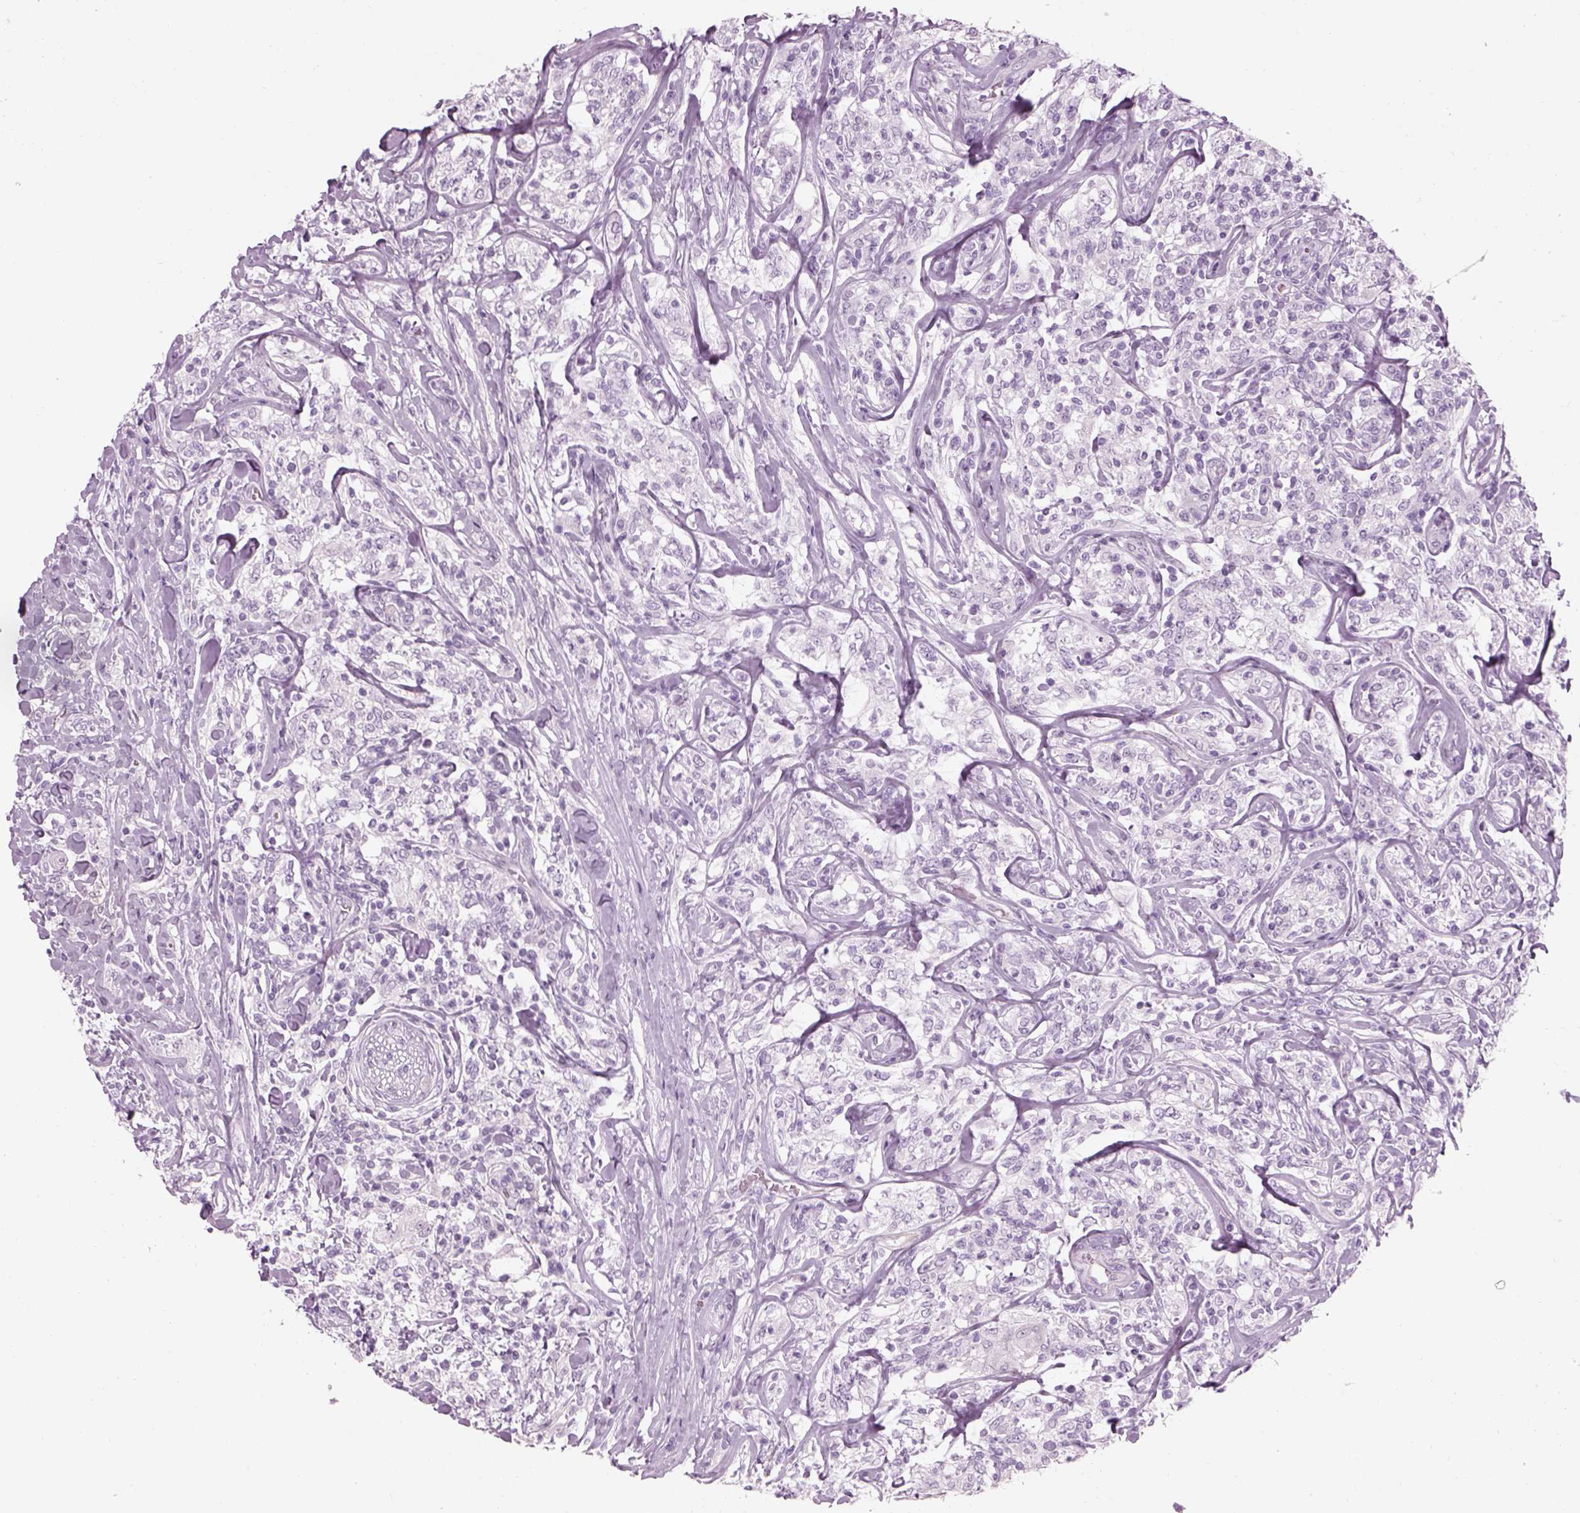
{"staining": {"intensity": "negative", "quantity": "none", "location": "none"}, "tissue": "lymphoma", "cell_type": "Tumor cells", "image_type": "cancer", "snomed": [{"axis": "morphology", "description": "Malignant lymphoma, non-Hodgkin's type, High grade"}, {"axis": "topography", "description": "Lymph node"}], "caption": "This is an IHC photomicrograph of human lymphoma. There is no positivity in tumor cells.", "gene": "GAS2L2", "patient": {"sex": "female", "age": 84}}